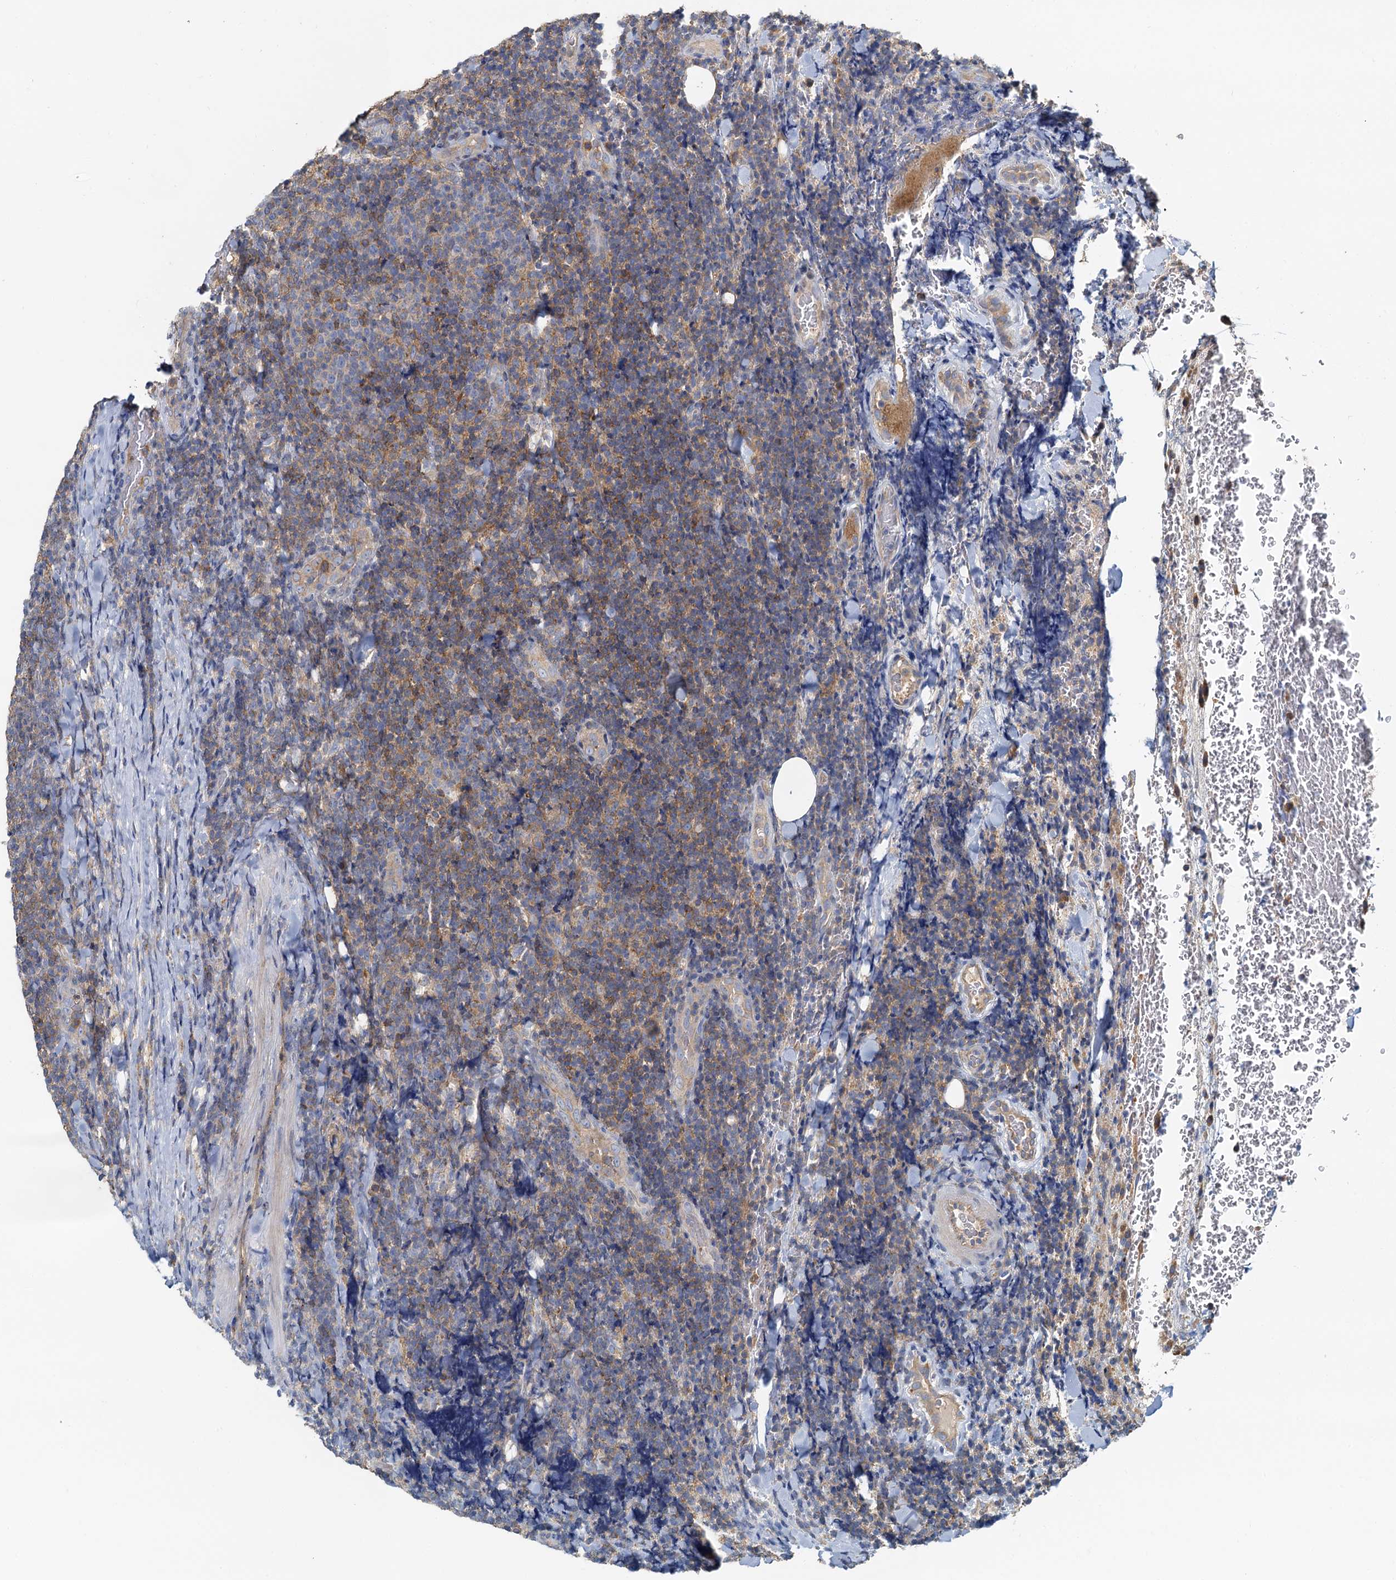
{"staining": {"intensity": "weak", "quantity": "25%-75%", "location": "cytoplasmic/membranous"}, "tissue": "lymphoma", "cell_type": "Tumor cells", "image_type": "cancer", "snomed": [{"axis": "morphology", "description": "Malignant lymphoma, non-Hodgkin's type, Low grade"}, {"axis": "topography", "description": "Lymph node"}], "caption": "Weak cytoplasmic/membranous positivity for a protein is seen in about 25%-75% of tumor cells of lymphoma using immunohistochemistry.", "gene": "TOLLIP", "patient": {"sex": "male", "age": 66}}